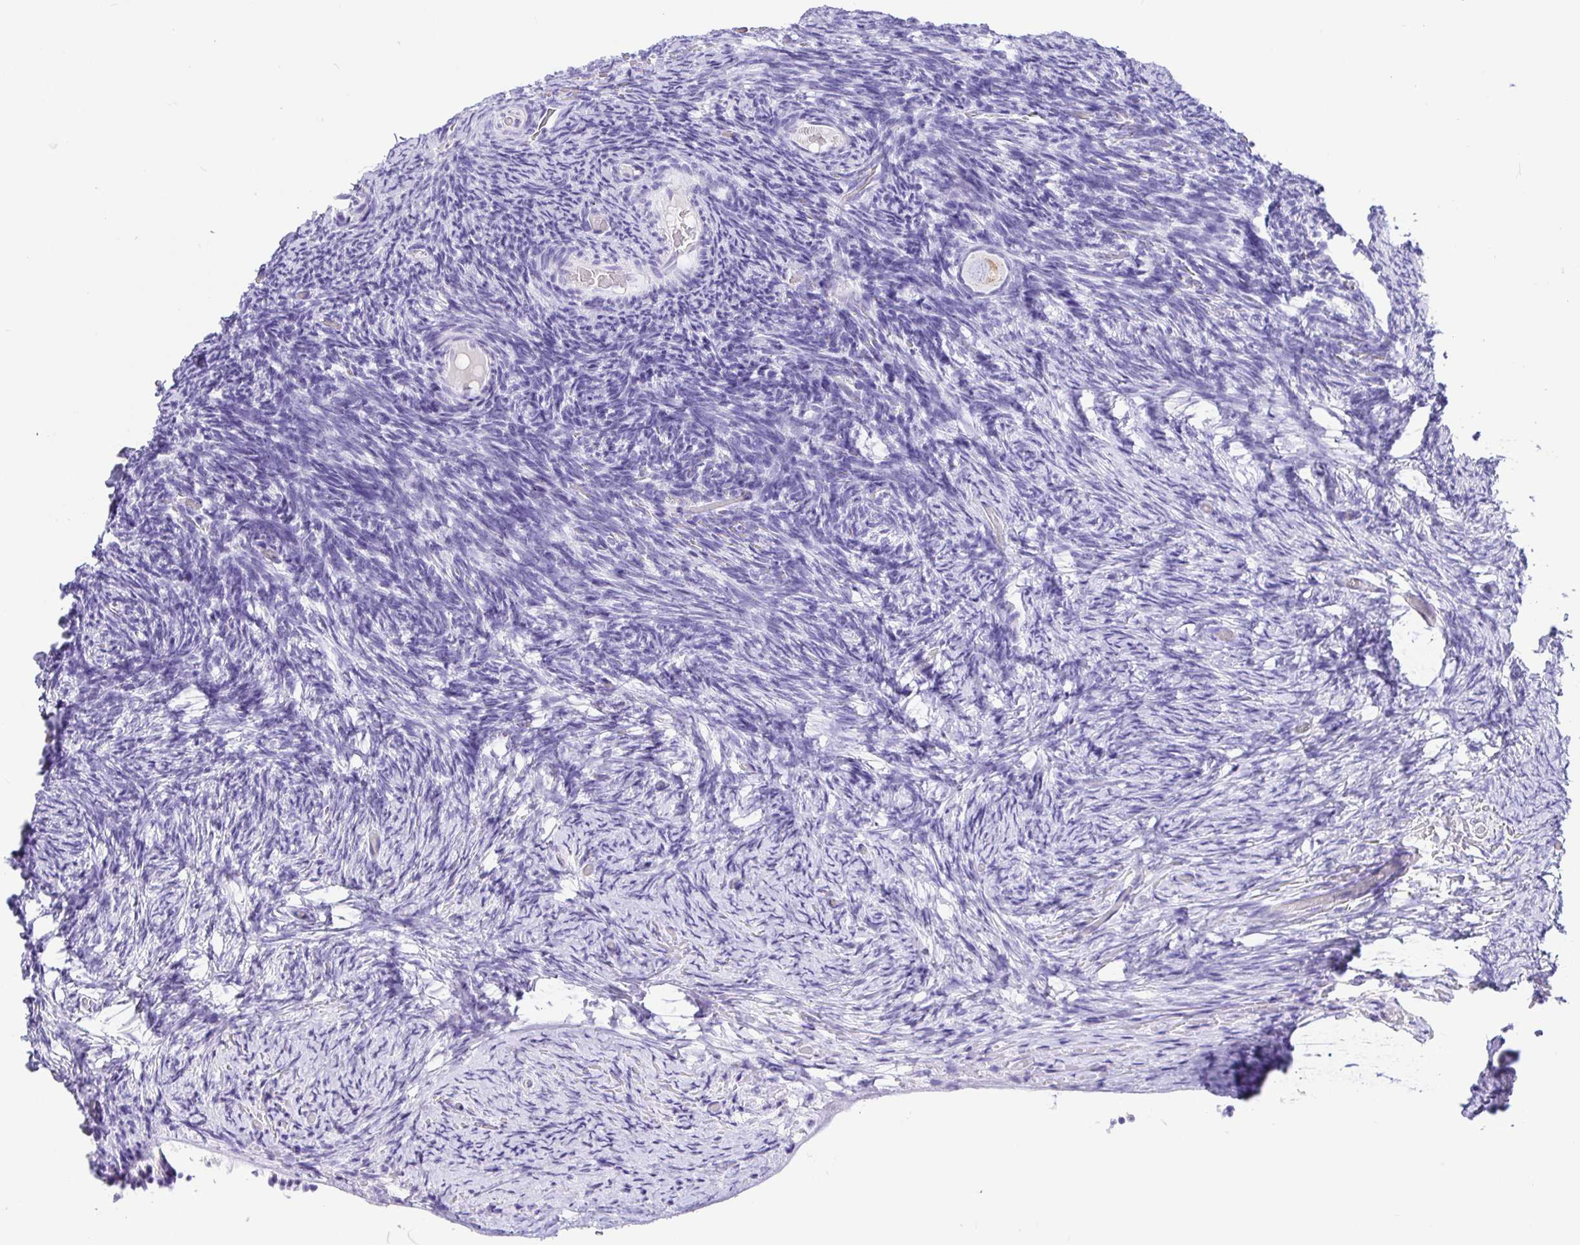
{"staining": {"intensity": "negative", "quantity": "none", "location": "none"}, "tissue": "ovary", "cell_type": "Ovarian stroma cells", "image_type": "normal", "snomed": [{"axis": "morphology", "description": "Normal tissue, NOS"}, {"axis": "topography", "description": "Ovary"}], "caption": "DAB (3,3'-diaminobenzidine) immunohistochemical staining of benign human ovary shows no significant expression in ovarian stroma cells. (DAB immunohistochemistry (IHC), high magnification).", "gene": "PRAMEF18", "patient": {"sex": "female", "age": 34}}